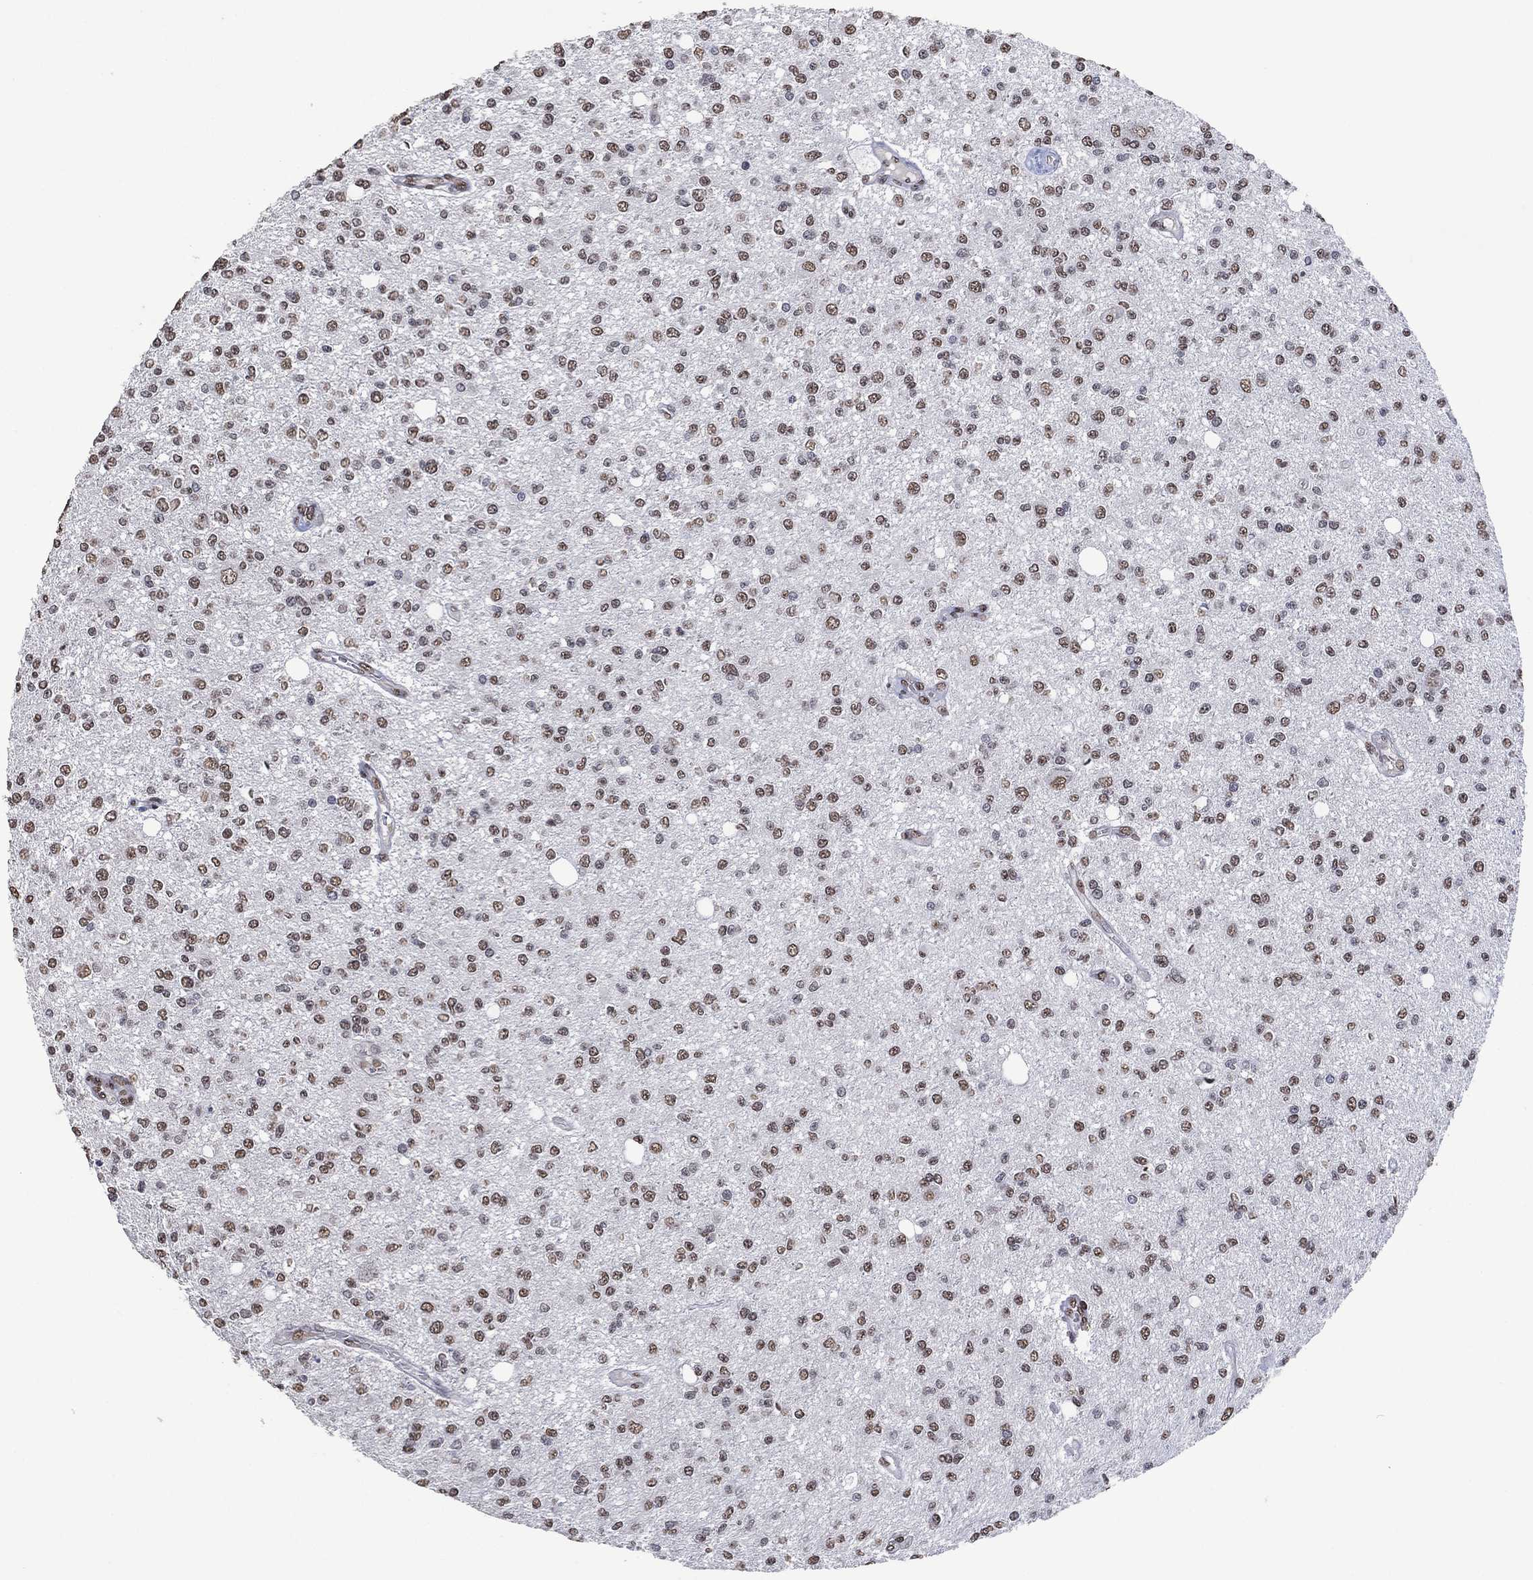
{"staining": {"intensity": "moderate", "quantity": ">75%", "location": "nuclear"}, "tissue": "glioma", "cell_type": "Tumor cells", "image_type": "cancer", "snomed": [{"axis": "morphology", "description": "Glioma, malignant, Low grade"}, {"axis": "topography", "description": "Brain"}], "caption": "High-magnification brightfield microscopy of glioma stained with DAB (brown) and counterstained with hematoxylin (blue). tumor cells exhibit moderate nuclear positivity is appreciated in about>75% of cells.", "gene": "EHMT1", "patient": {"sex": "male", "age": 67}}